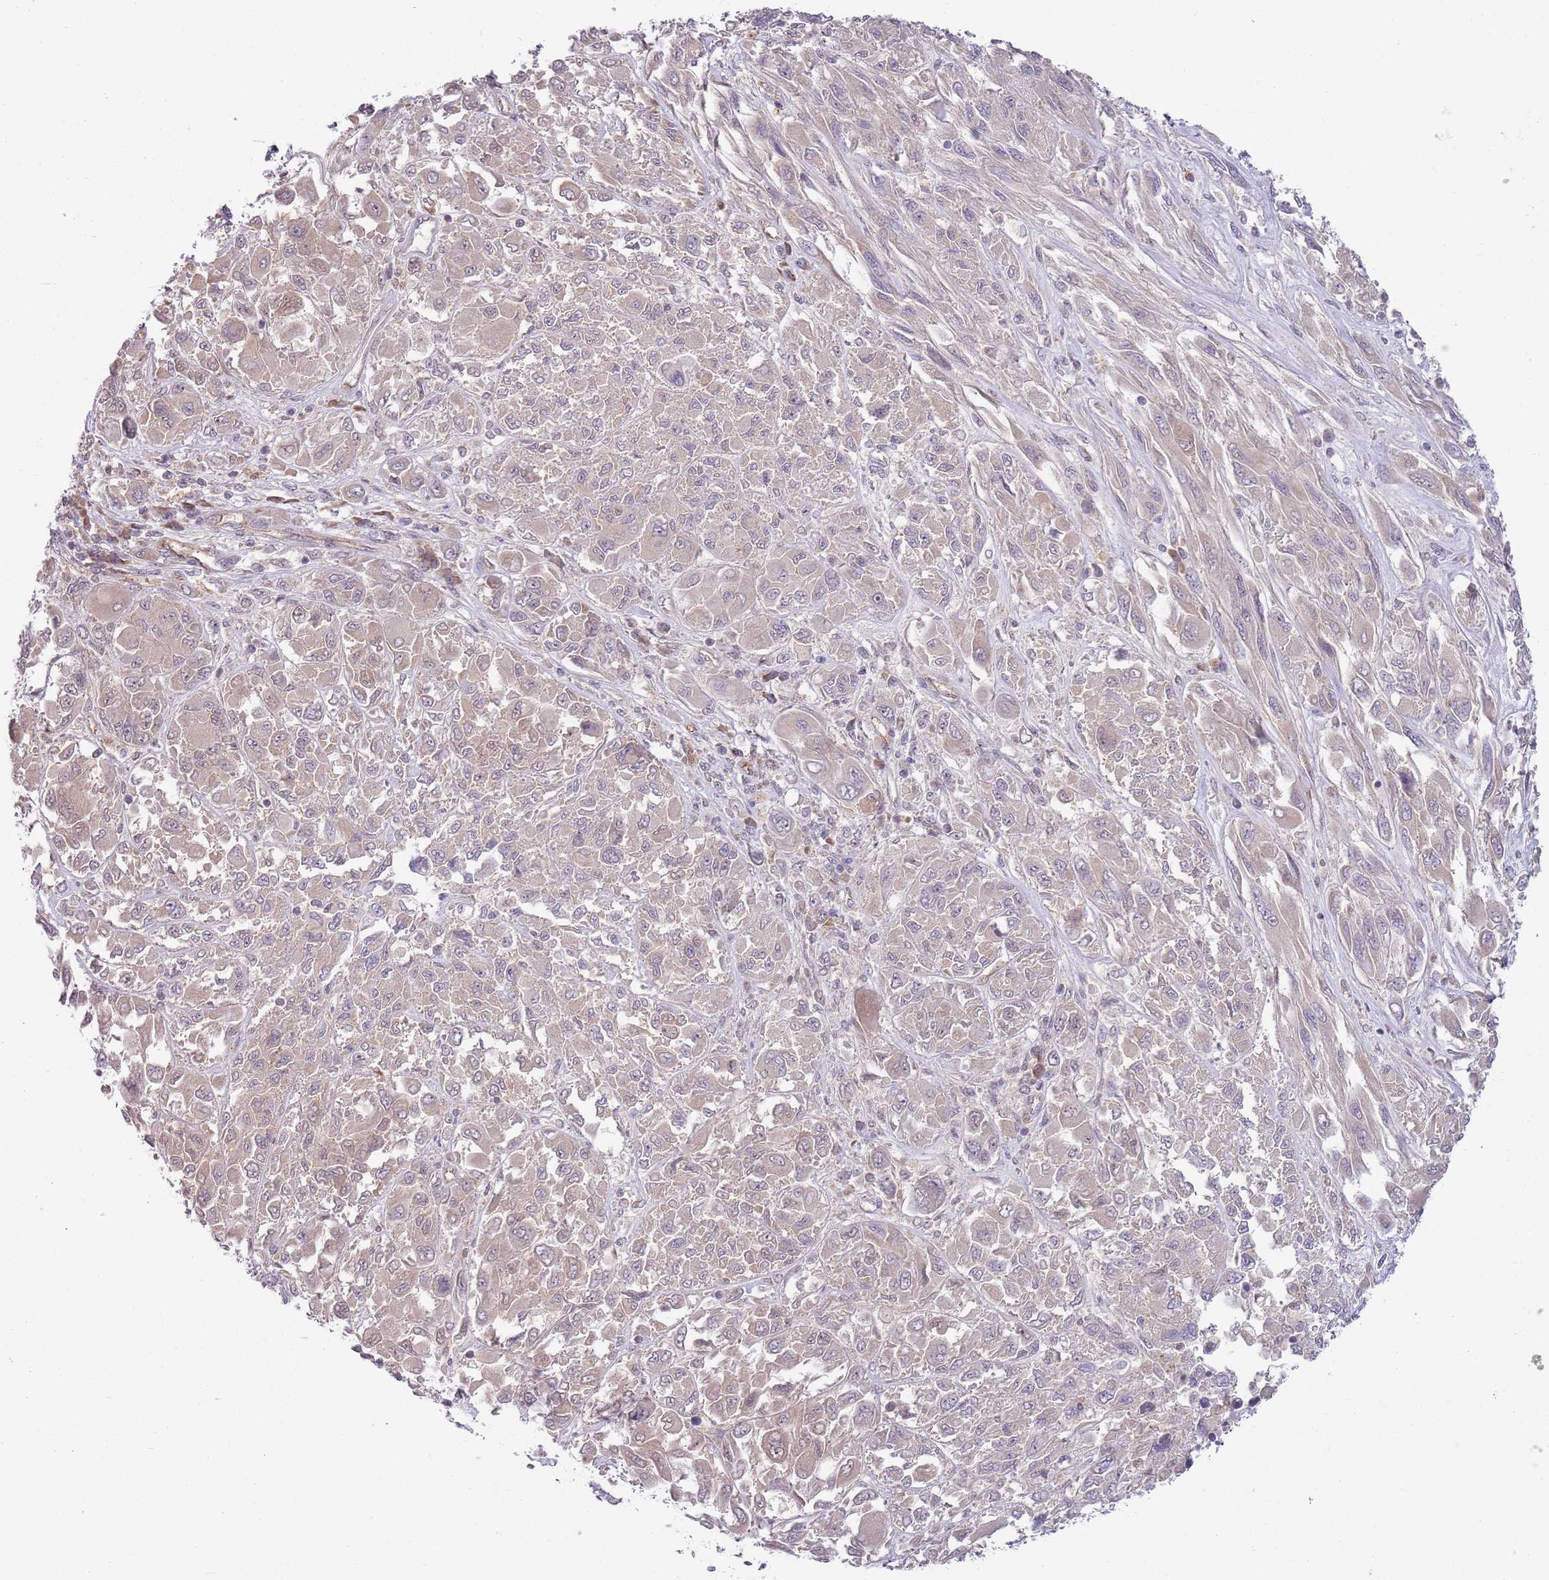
{"staining": {"intensity": "negative", "quantity": "none", "location": "none"}, "tissue": "melanoma", "cell_type": "Tumor cells", "image_type": "cancer", "snomed": [{"axis": "morphology", "description": "Malignant melanoma, NOS"}, {"axis": "topography", "description": "Skin"}], "caption": "DAB (3,3'-diaminobenzidine) immunohistochemical staining of human malignant melanoma reveals no significant staining in tumor cells.", "gene": "SKOR2", "patient": {"sex": "female", "age": 91}}